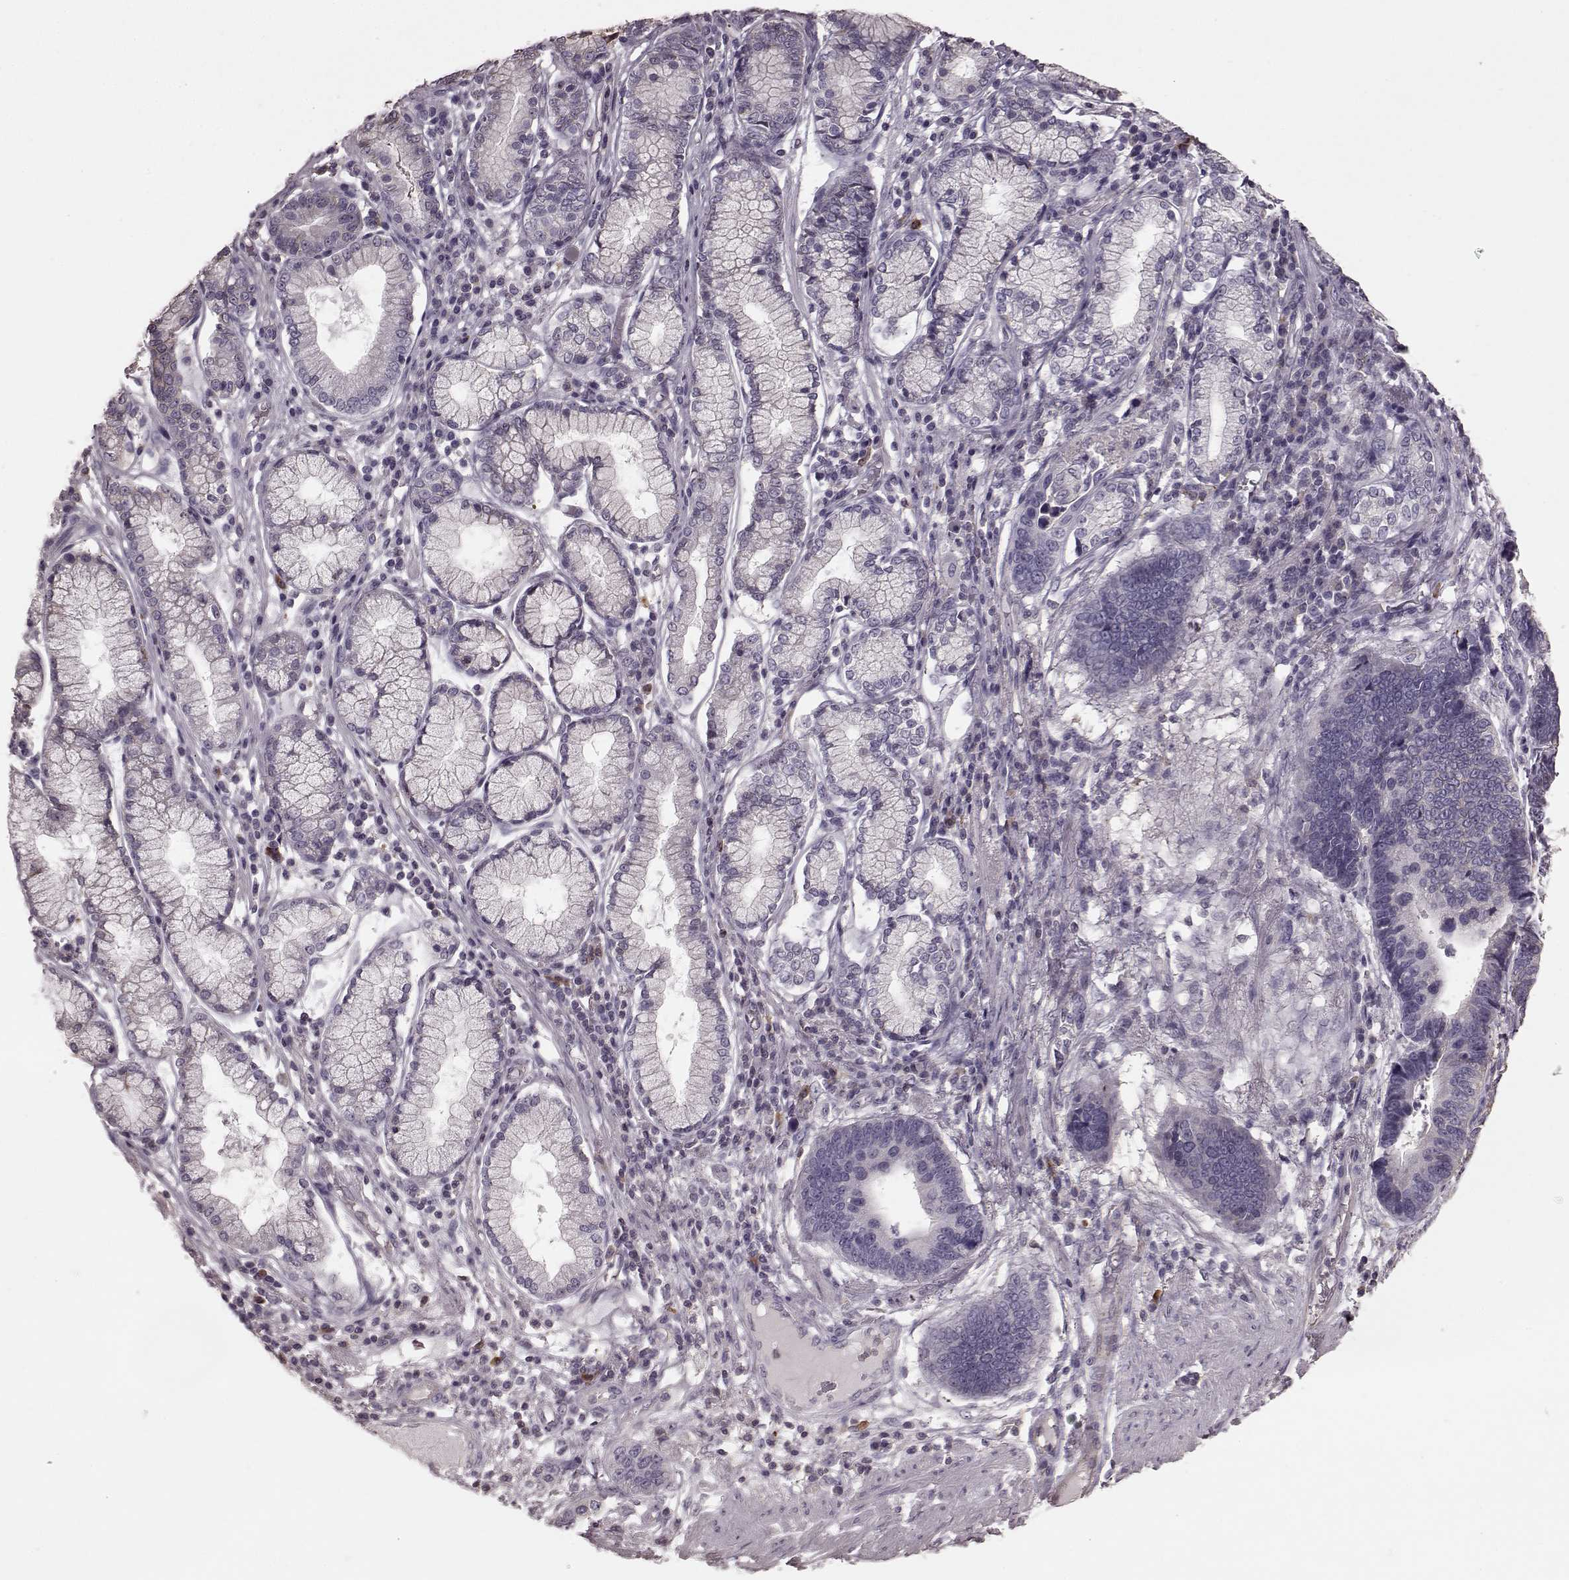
{"staining": {"intensity": "negative", "quantity": "none", "location": "none"}, "tissue": "stomach cancer", "cell_type": "Tumor cells", "image_type": "cancer", "snomed": [{"axis": "morphology", "description": "Adenocarcinoma, NOS"}, {"axis": "topography", "description": "Stomach"}], "caption": "IHC photomicrograph of adenocarcinoma (stomach) stained for a protein (brown), which demonstrates no staining in tumor cells.", "gene": "PDCD1", "patient": {"sex": "male", "age": 84}}